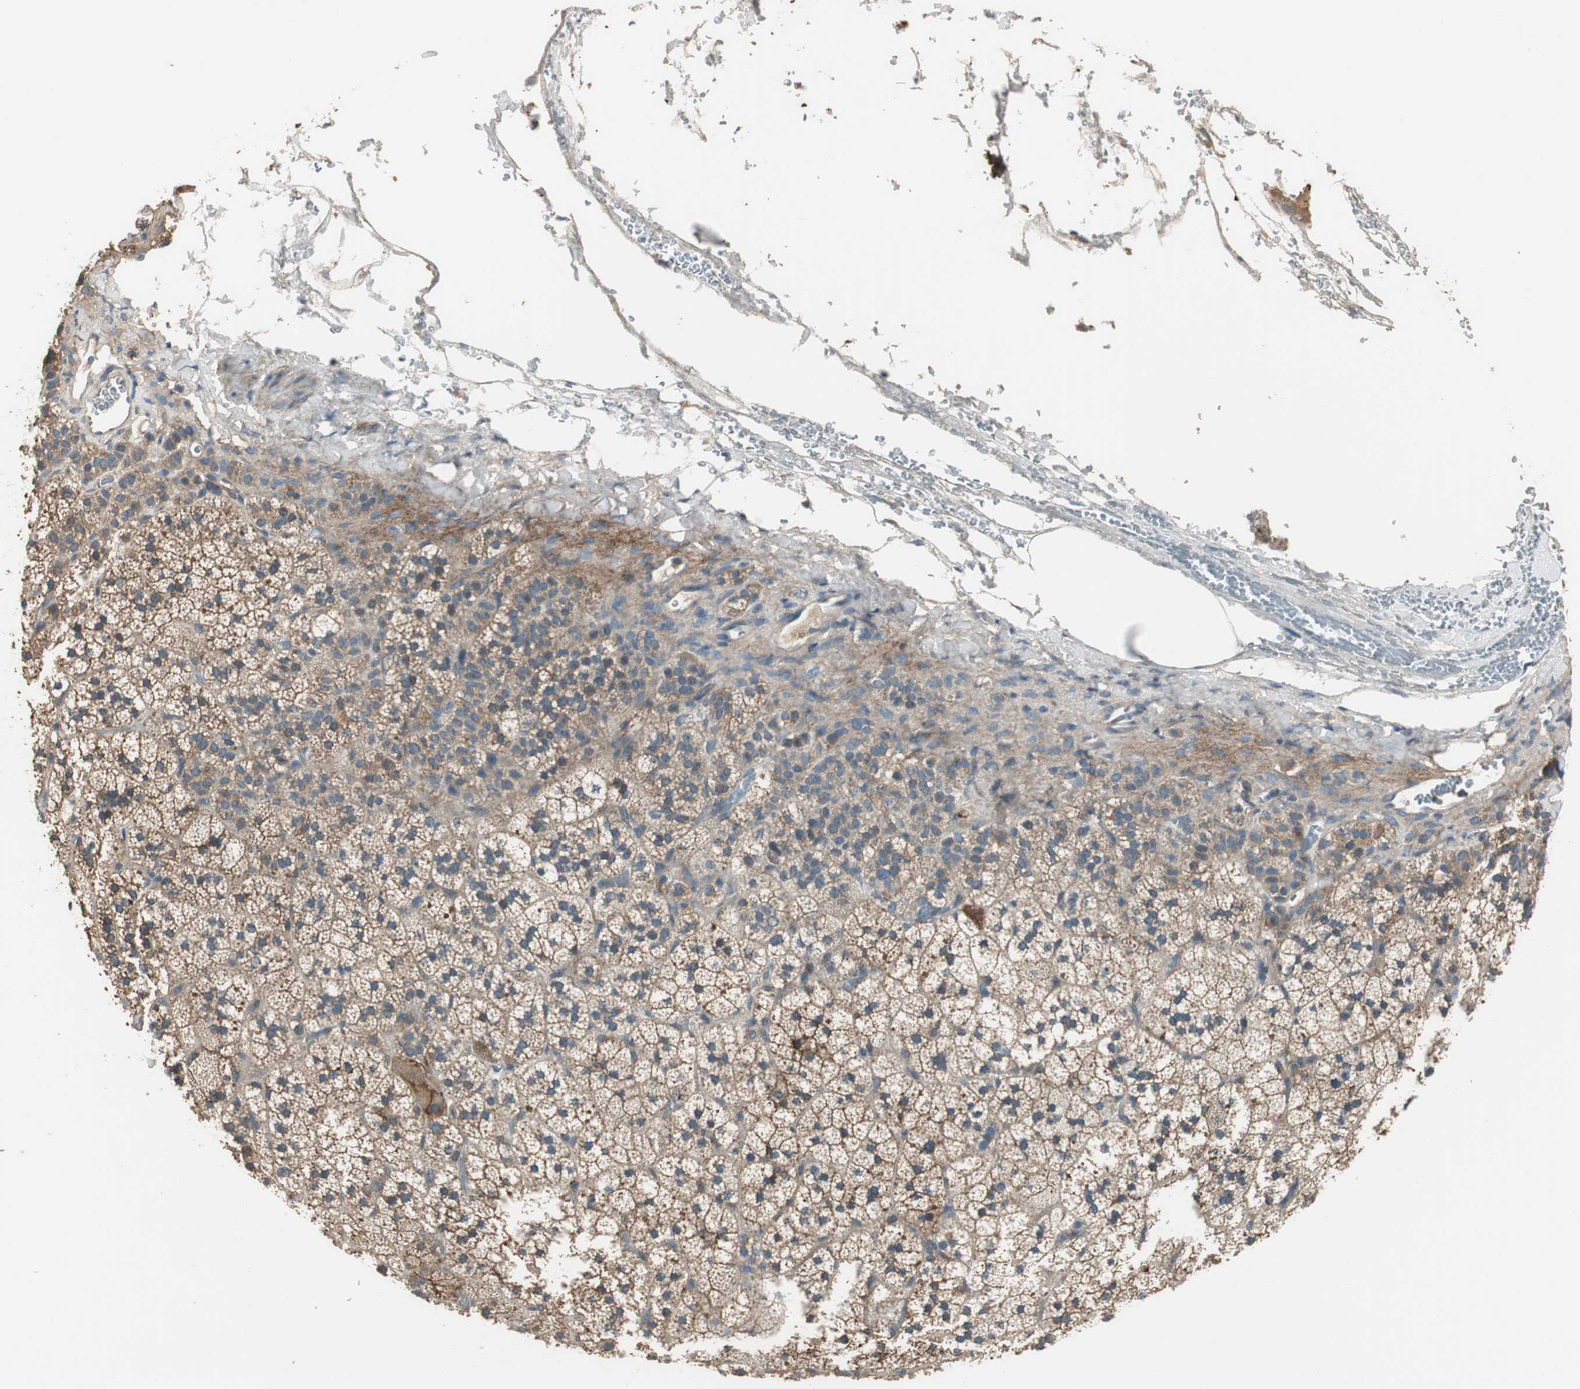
{"staining": {"intensity": "moderate", "quantity": ">75%", "location": "cytoplasmic/membranous"}, "tissue": "adrenal gland", "cell_type": "Glandular cells", "image_type": "normal", "snomed": [{"axis": "morphology", "description": "Normal tissue, NOS"}, {"axis": "topography", "description": "Adrenal gland"}], "caption": "A brown stain labels moderate cytoplasmic/membranous staining of a protein in glandular cells of benign human adrenal gland. The protein of interest is stained brown, and the nuclei are stained in blue (DAB IHC with brightfield microscopy, high magnification).", "gene": "MSTO1", "patient": {"sex": "male", "age": 35}}